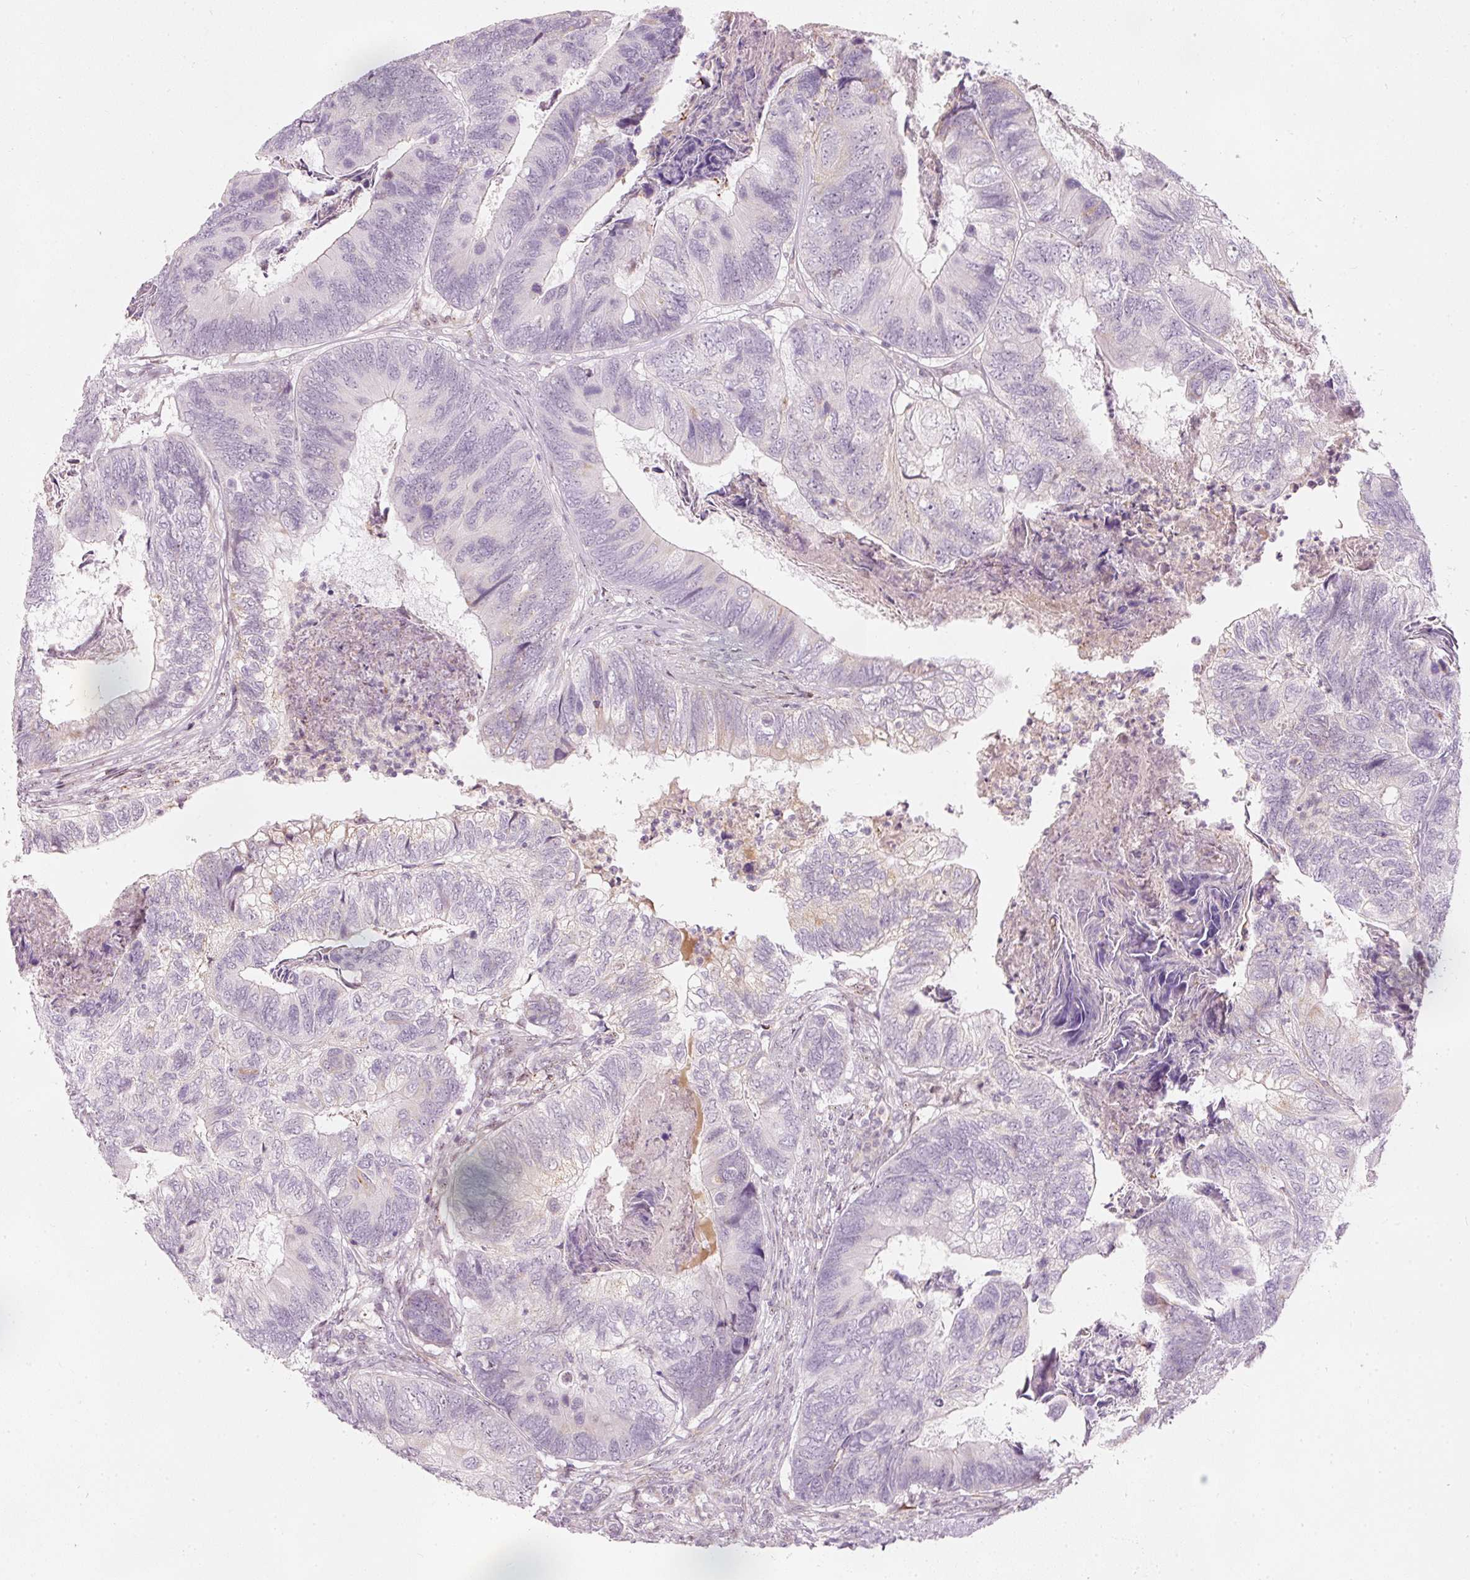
{"staining": {"intensity": "negative", "quantity": "none", "location": "none"}, "tissue": "colorectal cancer", "cell_type": "Tumor cells", "image_type": "cancer", "snomed": [{"axis": "morphology", "description": "Adenocarcinoma, NOS"}, {"axis": "topography", "description": "Colon"}], "caption": "Immunohistochemistry (IHC) of human colorectal cancer demonstrates no positivity in tumor cells.", "gene": "RNF39", "patient": {"sex": "female", "age": 67}}